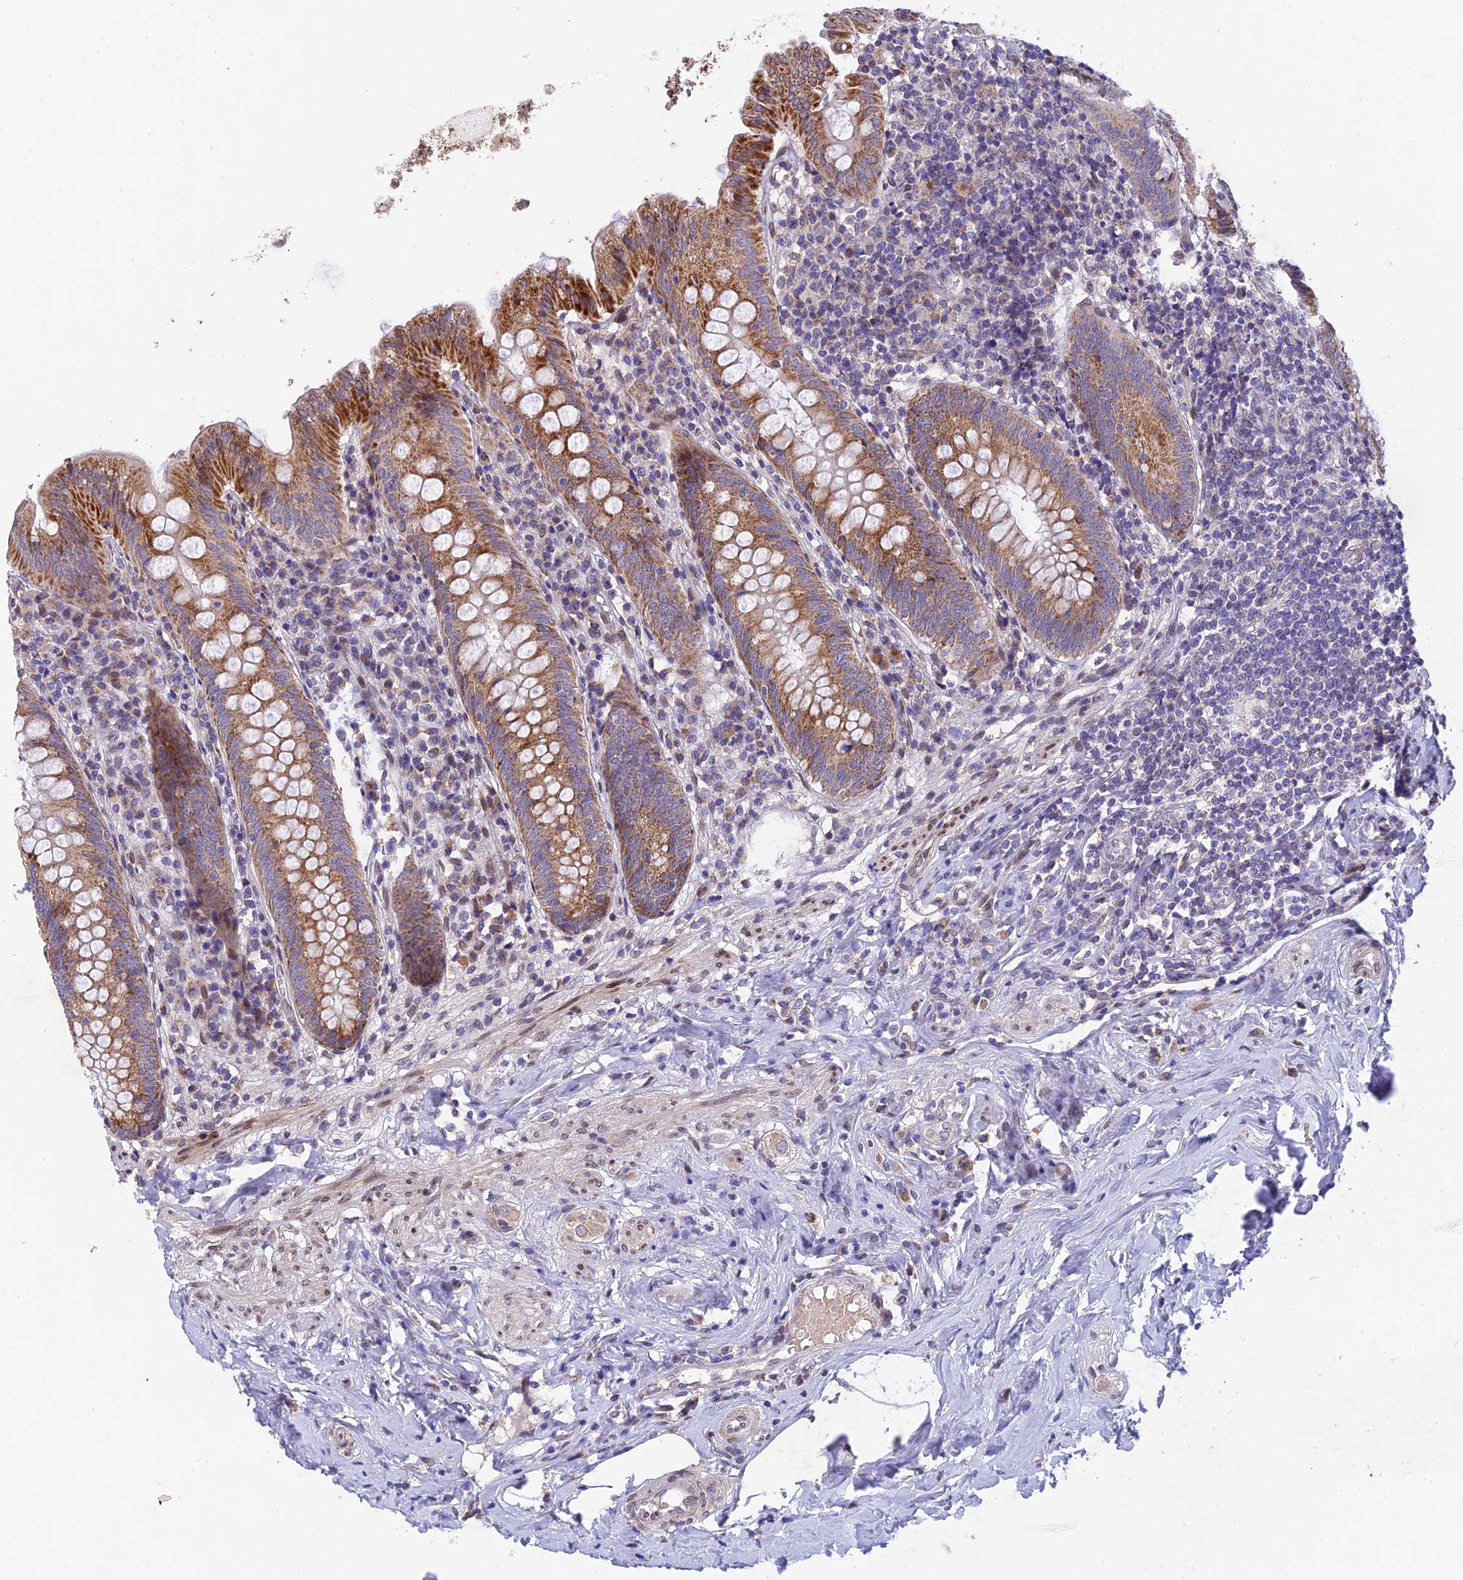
{"staining": {"intensity": "strong", "quantity": "25%-75%", "location": "cytoplasmic/membranous"}, "tissue": "appendix", "cell_type": "Glandular cells", "image_type": "normal", "snomed": [{"axis": "morphology", "description": "Normal tissue, NOS"}, {"axis": "topography", "description": "Appendix"}], "caption": "Benign appendix was stained to show a protein in brown. There is high levels of strong cytoplasmic/membranous positivity in approximately 25%-75% of glandular cells.", "gene": "MGAT2", "patient": {"sex": "female", "age": 54}}